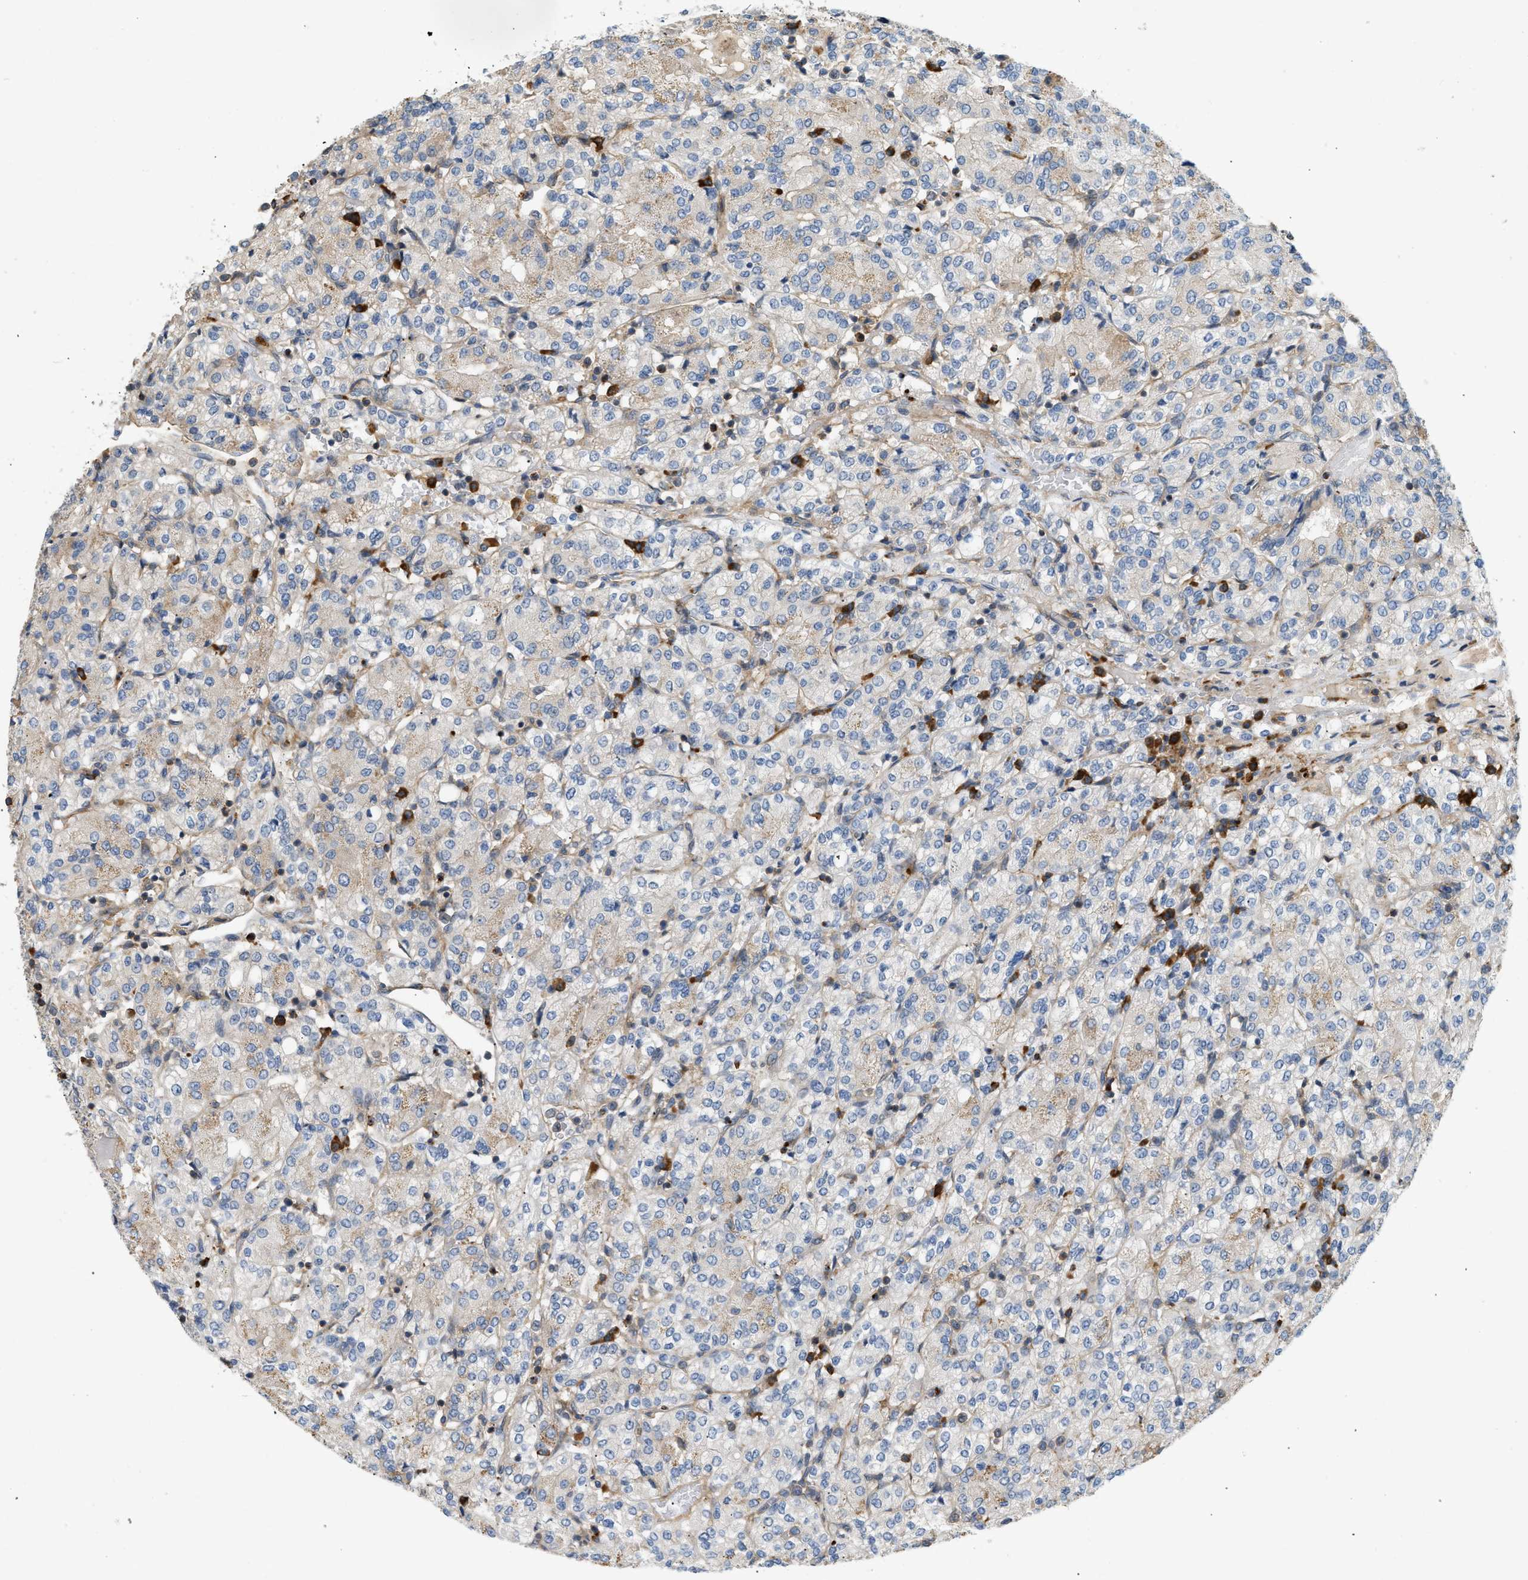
{"staining": {"intensity": "weak", "quantity": "25%-75%", "location": "cytoplasmic/membranous"}, "tissue": "renal cancer", "cell_type": "Tumor cells", "image_type": "cancer", "snomed": [{"axis": "morphology", "description": "Adenocarcinoma, NOS"}, {"axis": "topography", "description": "Kidney"}], "caption": "Adenocarcinoma (renal) tissue reveals weak cytoplasmic/membranous positivity in approximately 25%-75% of tumor cells, visualized by immunohistochemistry.", "gene": "BTN3A2", "patient": {"sex": "male", "age": 77}}